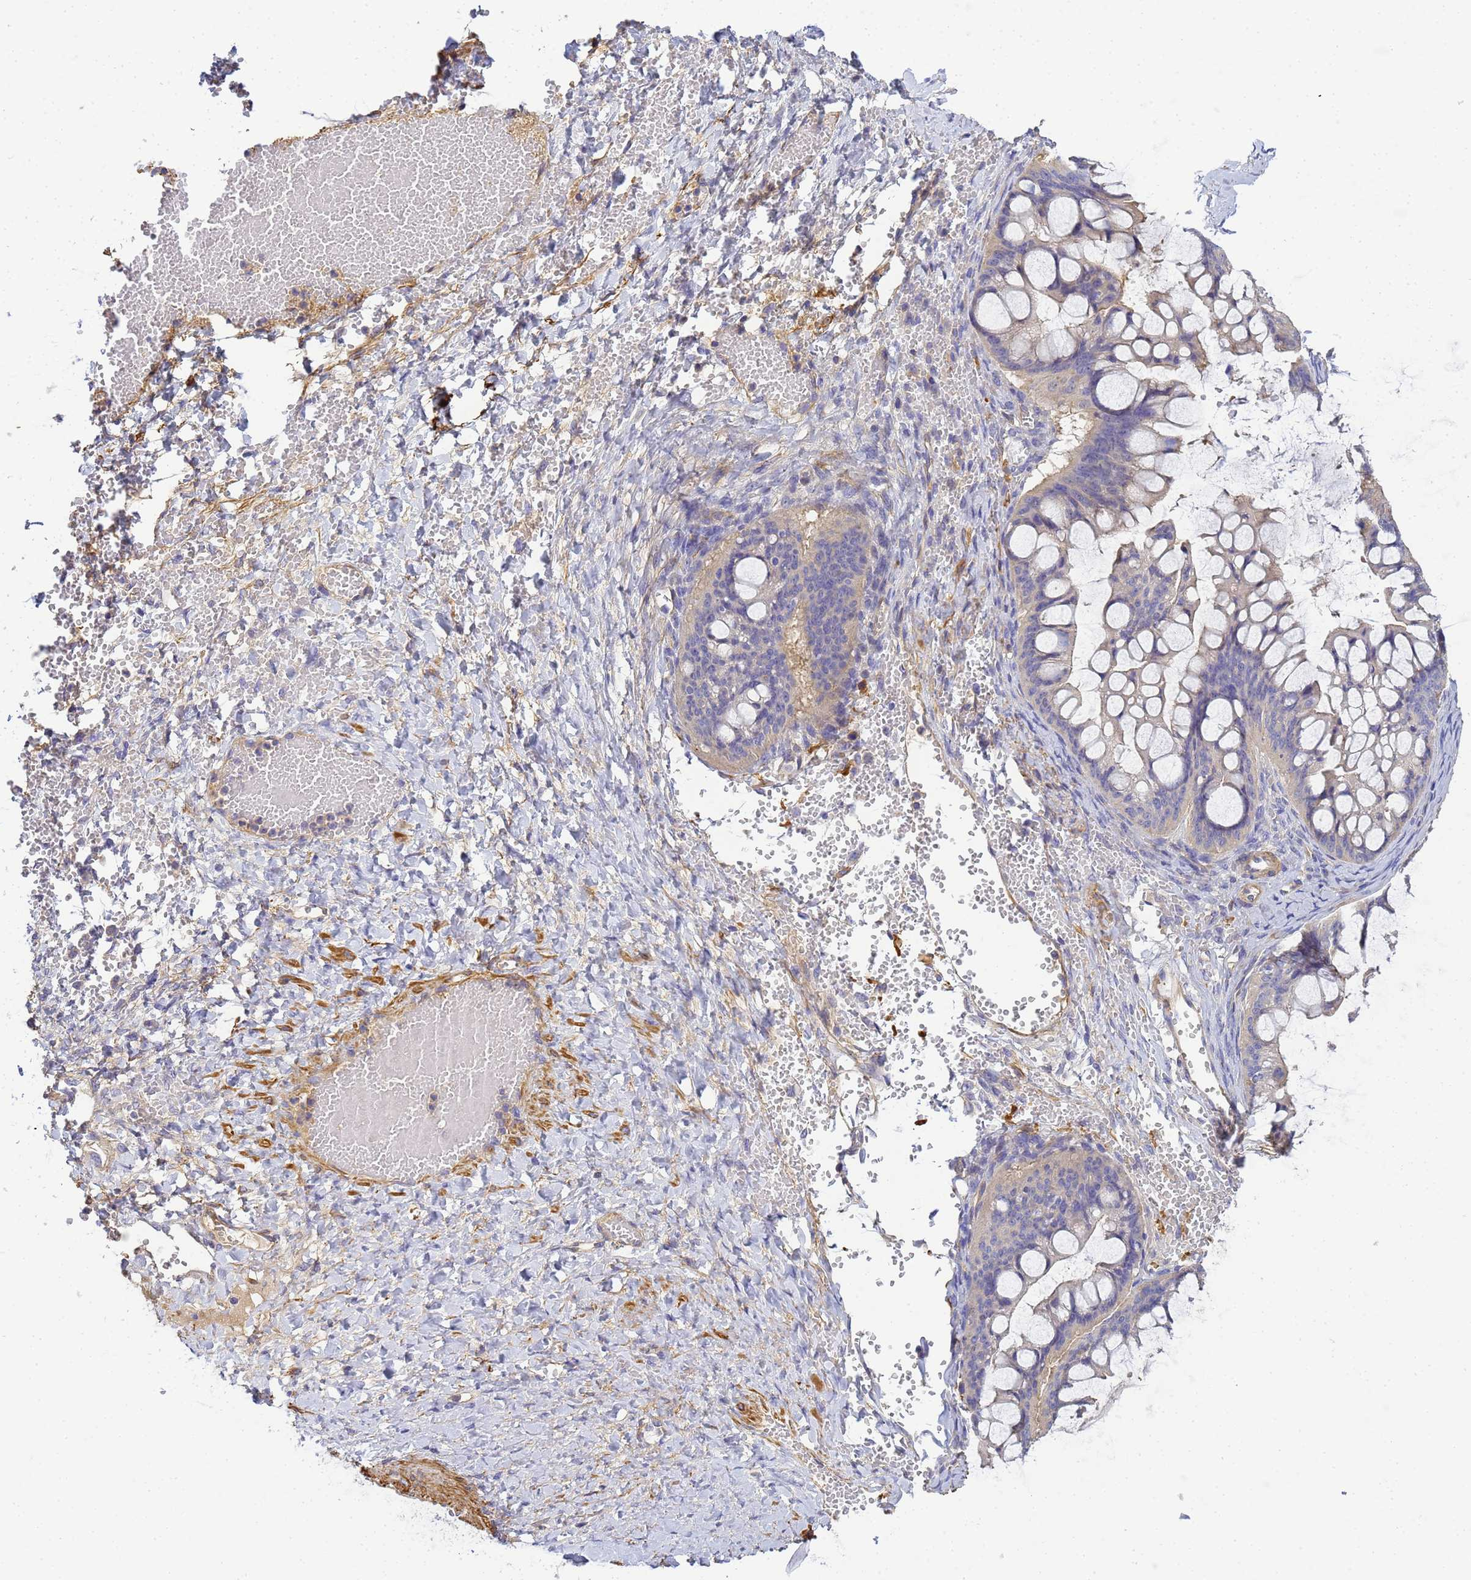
{"staining": {"intensity": "weak", "quantity": "<25%", "location": "cytoplasmic/membranous"}, "tissue": "ovarian cancer", "cell_type": "Tumor cells", "image_type": "cancer", "snomed": [{"axis": "morphology", "description": "Cystadenocarcinoma, mucinous, NOS"}, {"axis": "topography", "description": "Ovary"}], "caption": "Immunohistochemistry (IHC) of human ovarian mucinous cystadenocarcinoma exhibits no expression in tumor cells.", "gene": "MYL12A", "patient": {"sex": "female", "age": 73}}